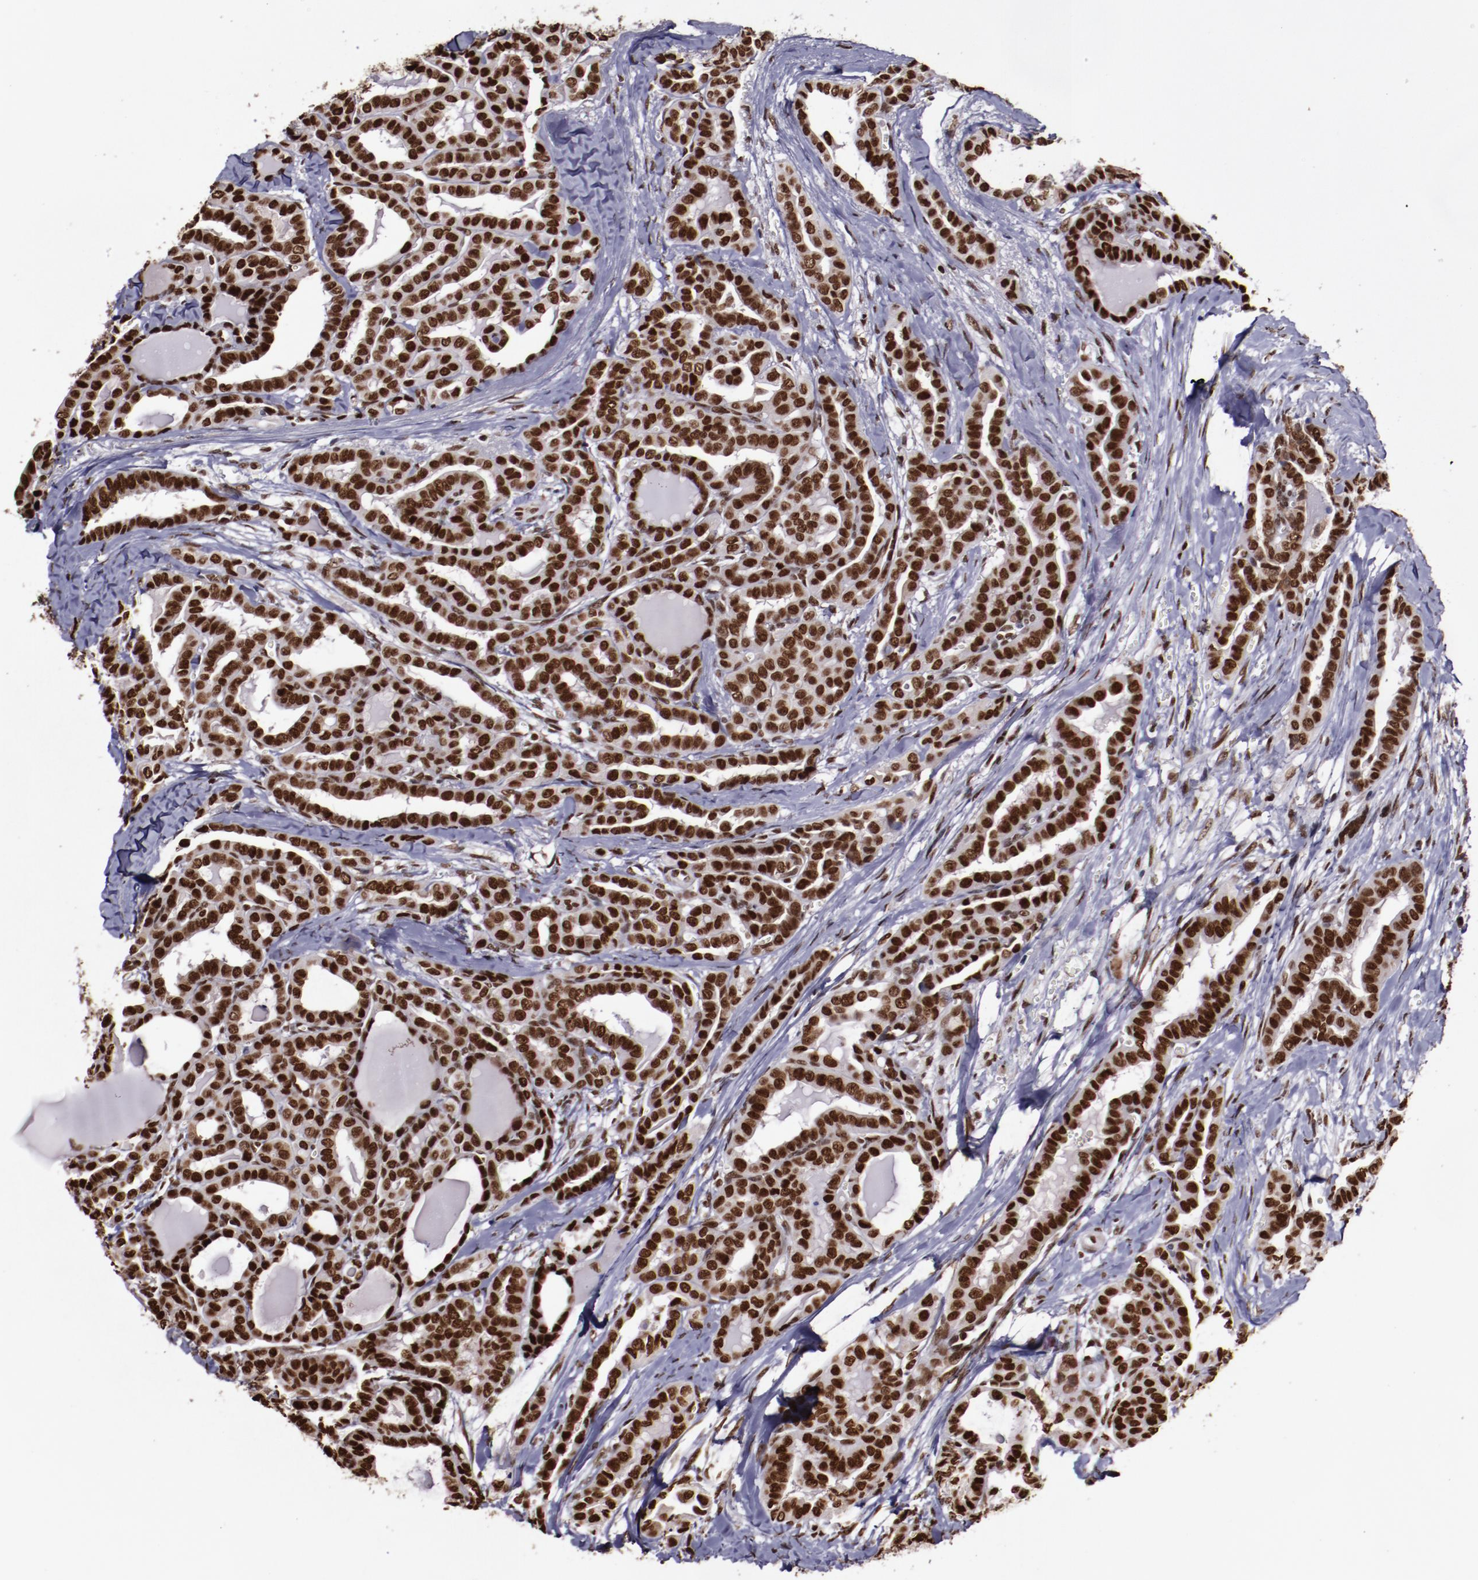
{"staining": {"intensity": "strong", "quantity": ">75%", "location": "nuclear"}, "tissue": "thyroid cancer", "cell_type": "Tumor cells", "image_type": "cancer", "snomed": [{"axis": "morphology", "description": "Carcinoma, NOS"}, {"axis": "topography", "description": "Thyroid gland"}], "caption": "Human thyroid cancer (carcinoma) stained with a protein marker reveals strong staining in tumor cells.", "gene": "APEX1", "patient": {"sex": "female", "age": 91}}